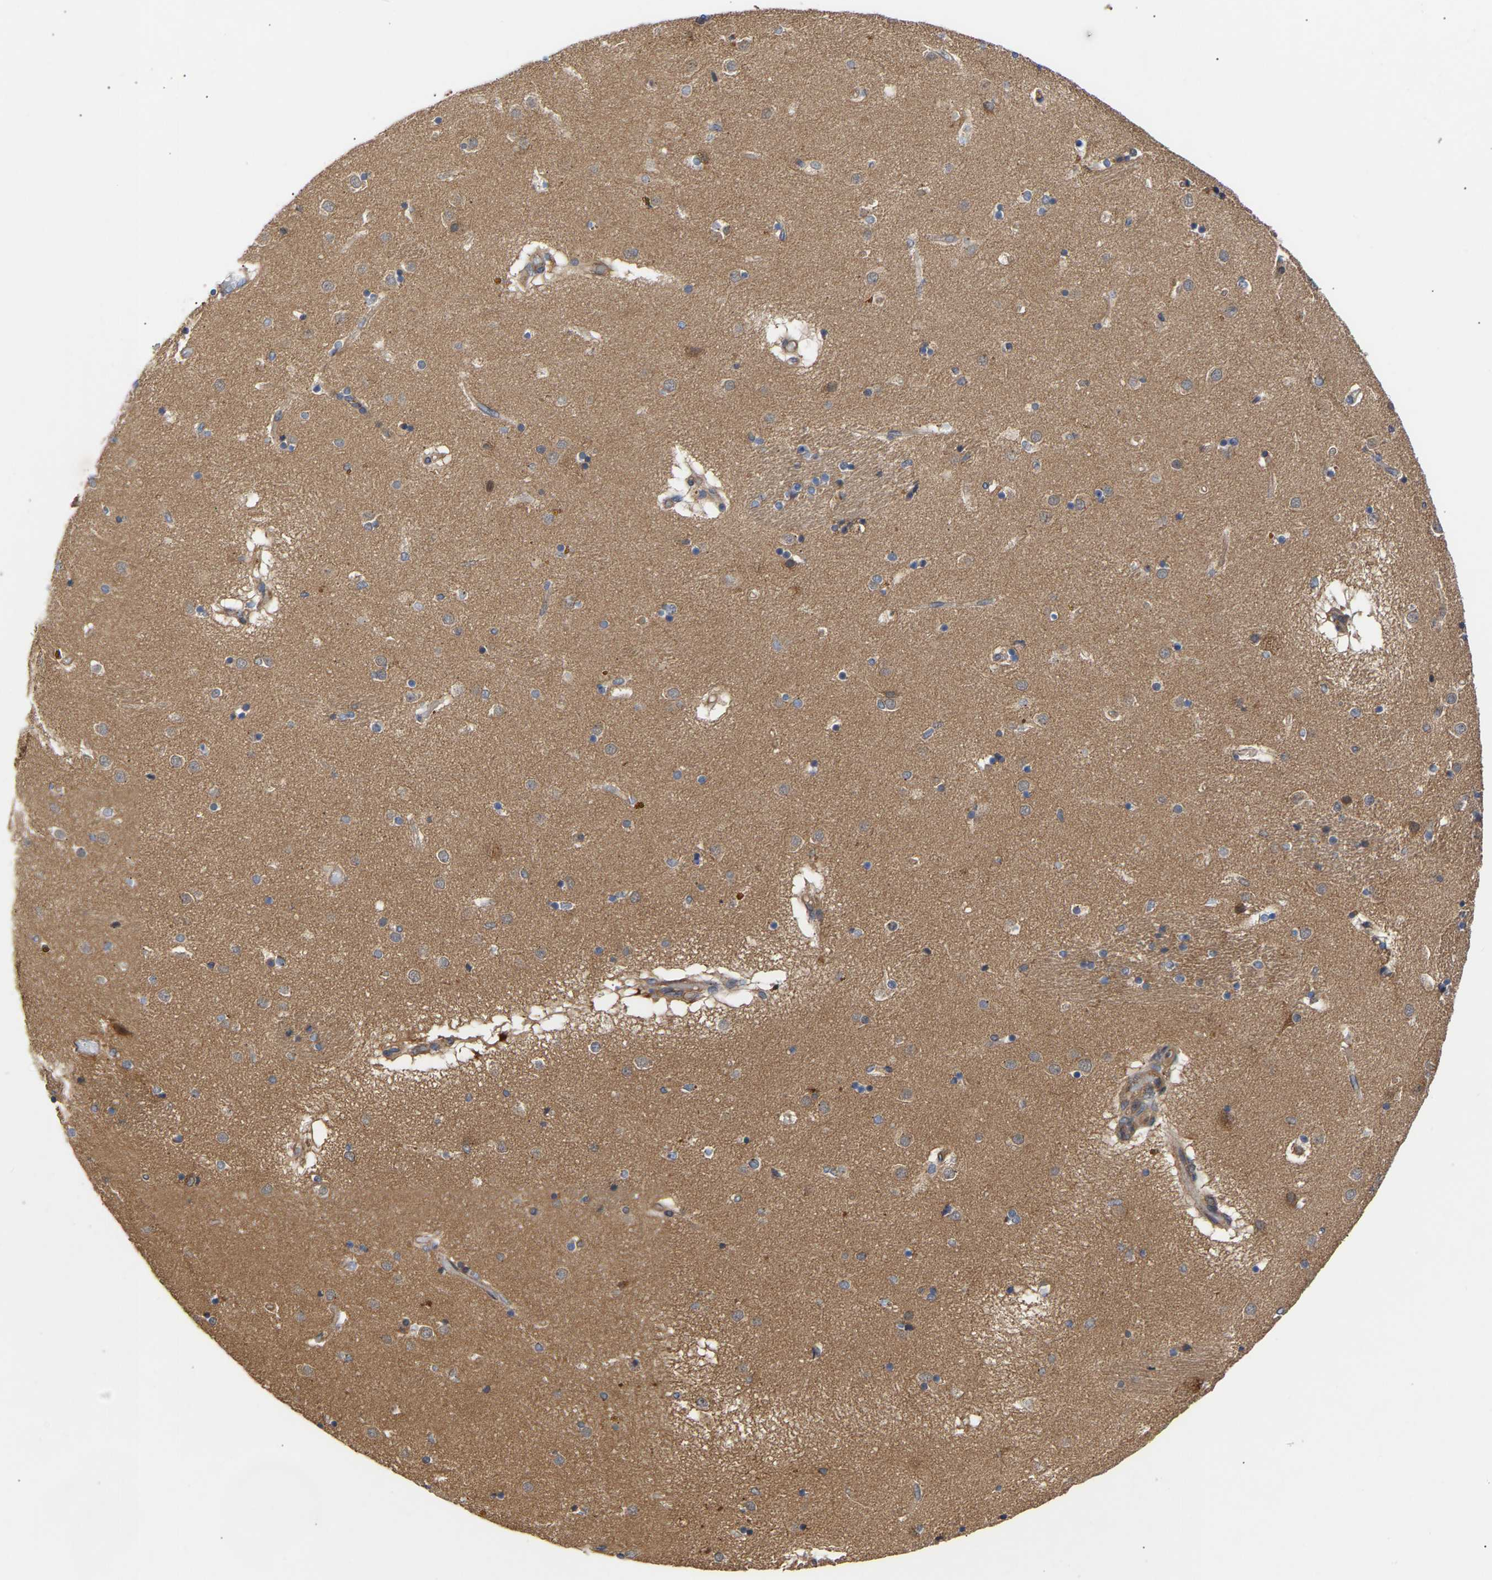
{"staining": {"intensity": "moderate", "quantity": "<25%", "location": "cytoplasmic/membranous"}, "tissue": "caudate", "cell_type": "Glial cells", "image_type": "normal", "snomed": [{"axis": "morphology", "description": "Normal tissue, NOS"}, {"axis": "topography", "description": "Lateral ventricle wall"}], "caption": "Immunohistochemical staining of benign caudate shows <25% levels of moderate cytoplasmic/membranous protein positivity in about <25% of glial cells.", "gene": "KASH5", "patient": {"sex": "male", "age": 70}}